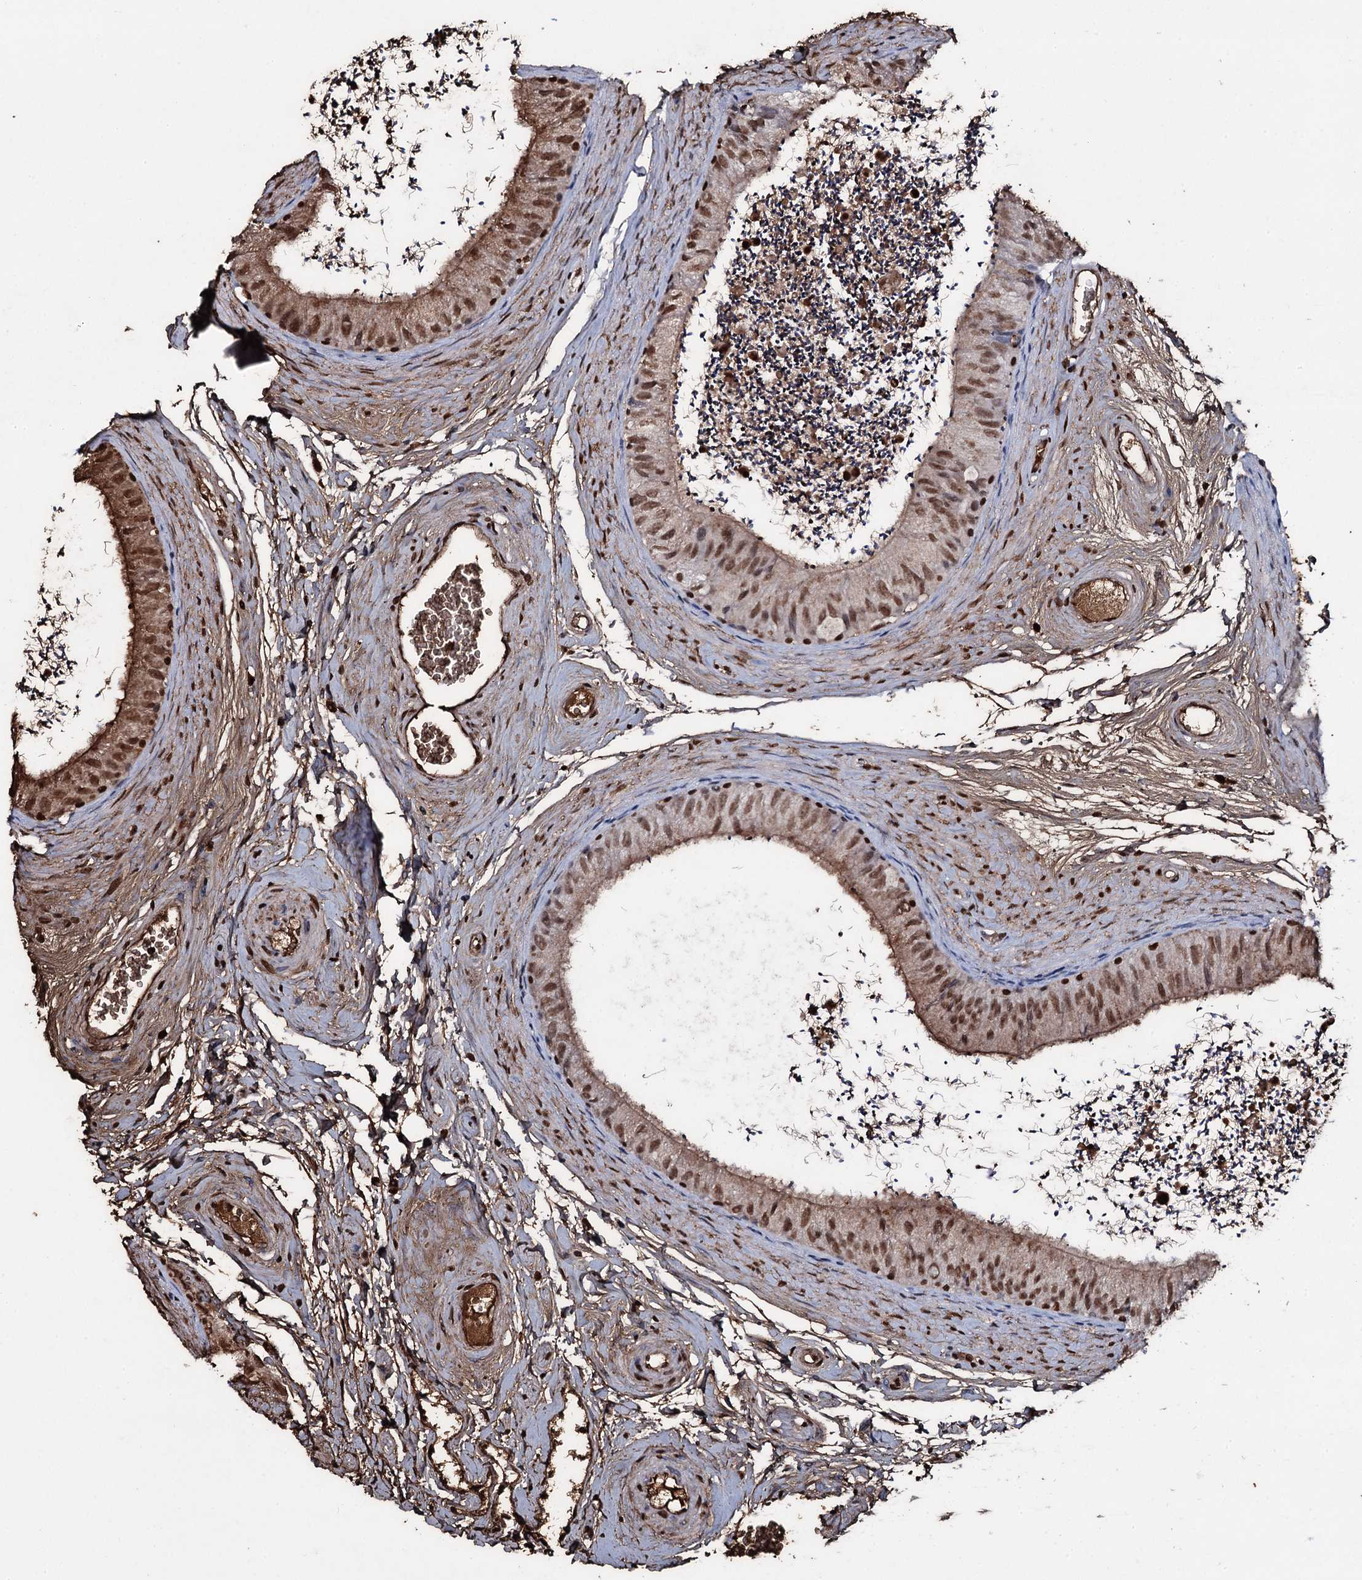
{"staining": {"intensity": "moderate", "quantity": "25%-75%", "location": "cytoplasmic/membranous,nuclear"}, "tissue": "epididymis", "cell_type": "Glandular cells", "image_type": "normal", "snomed": [{"axis": "morphology", "description": "Normal tissue, NOS"}, {"axis": "topography", "description": "Epididymis"}], "caption": "A brown stain shows moderate cytoplasmic/membranous,nuclear staining of a protein in glandular cells of unremarkable human epididymis.", "gene": "EDN1", "patient": {"sex": "male", "age": 56}}